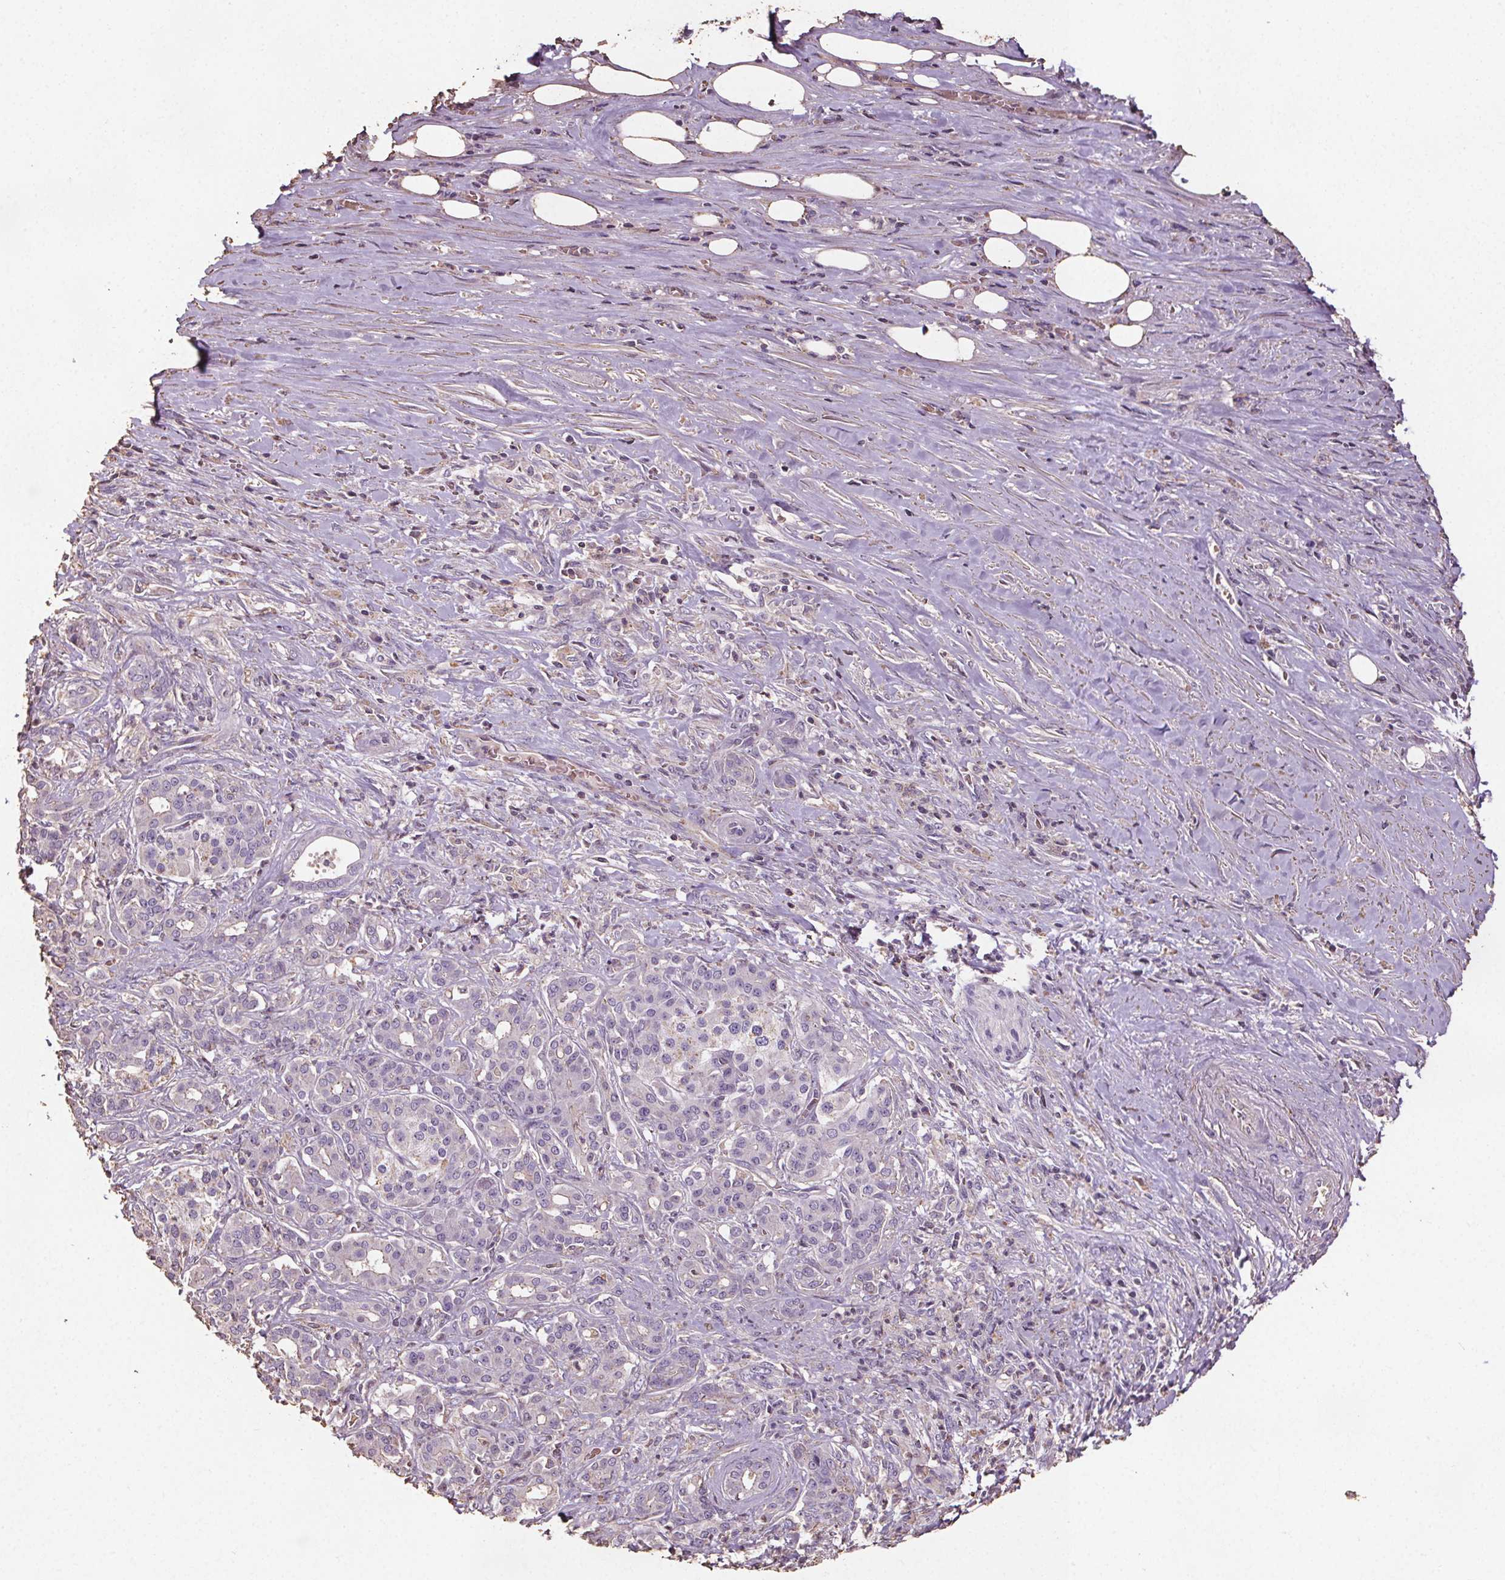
{"staining": {"intensity": "negative", "quantity": "none", "location": "none"}, "tissue": "pancreatic cancer", "cell_type": "Tumor cells", "image_type": "cancer", "snomed": [{"axis": "morphology", "description": "Normal tissue, NOS"}, {"axis": "morphology", "description": "Inflammation, NOS"}, {"axis": "morphology", "description": "Adenocarcinoma, NOS"}, {"axis": "topography", "description": "Pancreas"}], "caption": "Immunohistochemistry (IHC) micrograph of neoplastic tissue: human pancreatic cancer (adenocarcinoma) stained with DAB (3,3'-diaminobenzidine) reveals no significant protein expression in tumor cells.", "gene": "C19orf84", "patient": {"sex": "male", "age": 57}}